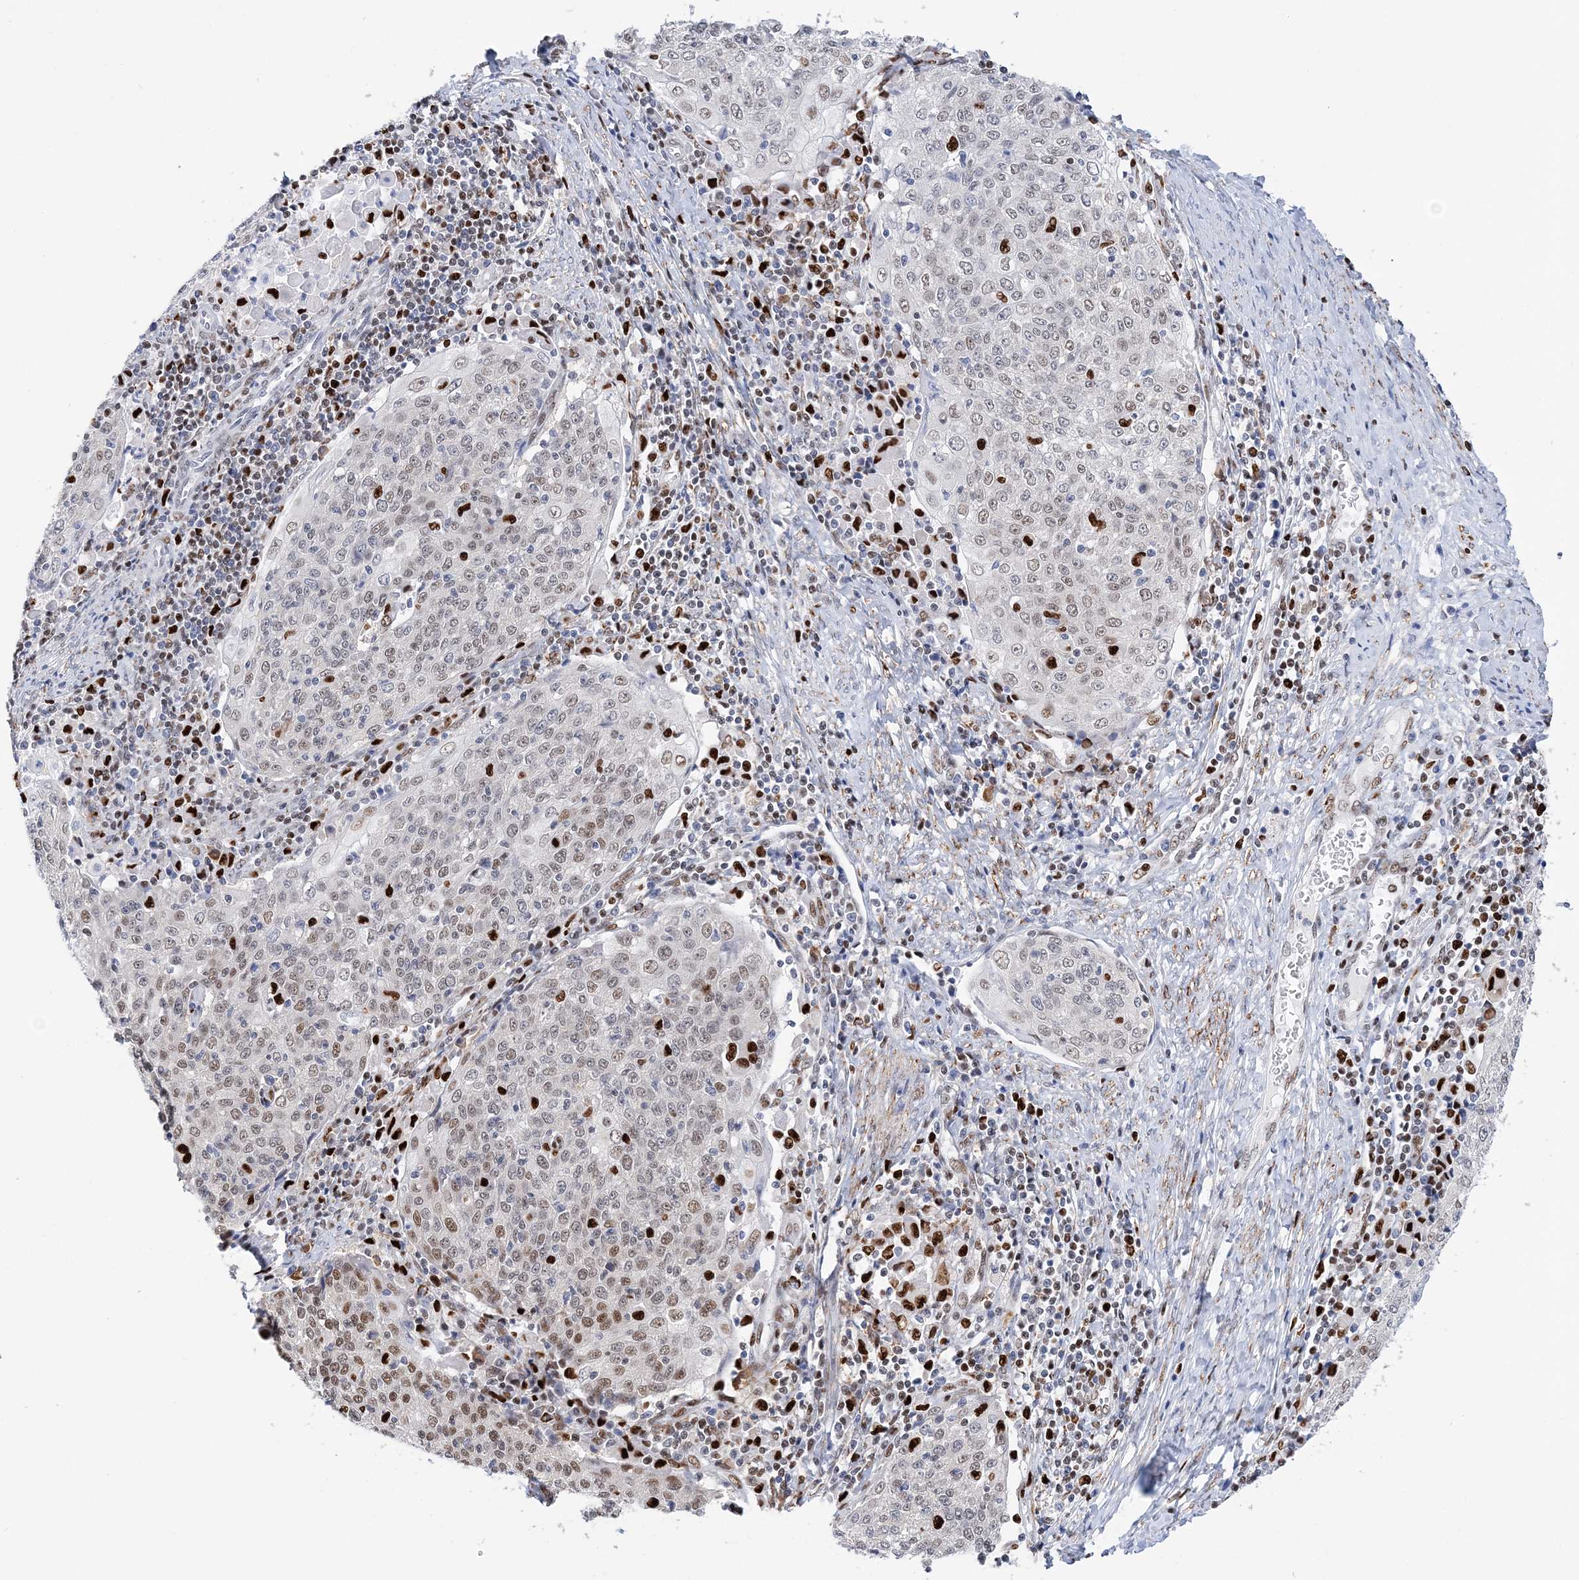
{"staining": {"intensity": "moderate", "quantity": "<25%", "location": "nuclear"}, "tissue": "cervical cancer", "cell_type": "Tumor cells", "image_type": "cancer", "snomed": [{"axis": "morphology", "description": "Squamous cell carcinoma, NOS"}, {"axis": "topography", "description": "Cervix"}], "caption": "Squamous cell carcinoma (cervical) was stained to show a protein in brown. There is low levels of moderate nuclear expression in about <25% of tumor cells. (DAB IHC with brightfield microscopy, high magnification).", "gene": "NIT2", "patient": {"sex": "female", "age": 48}}